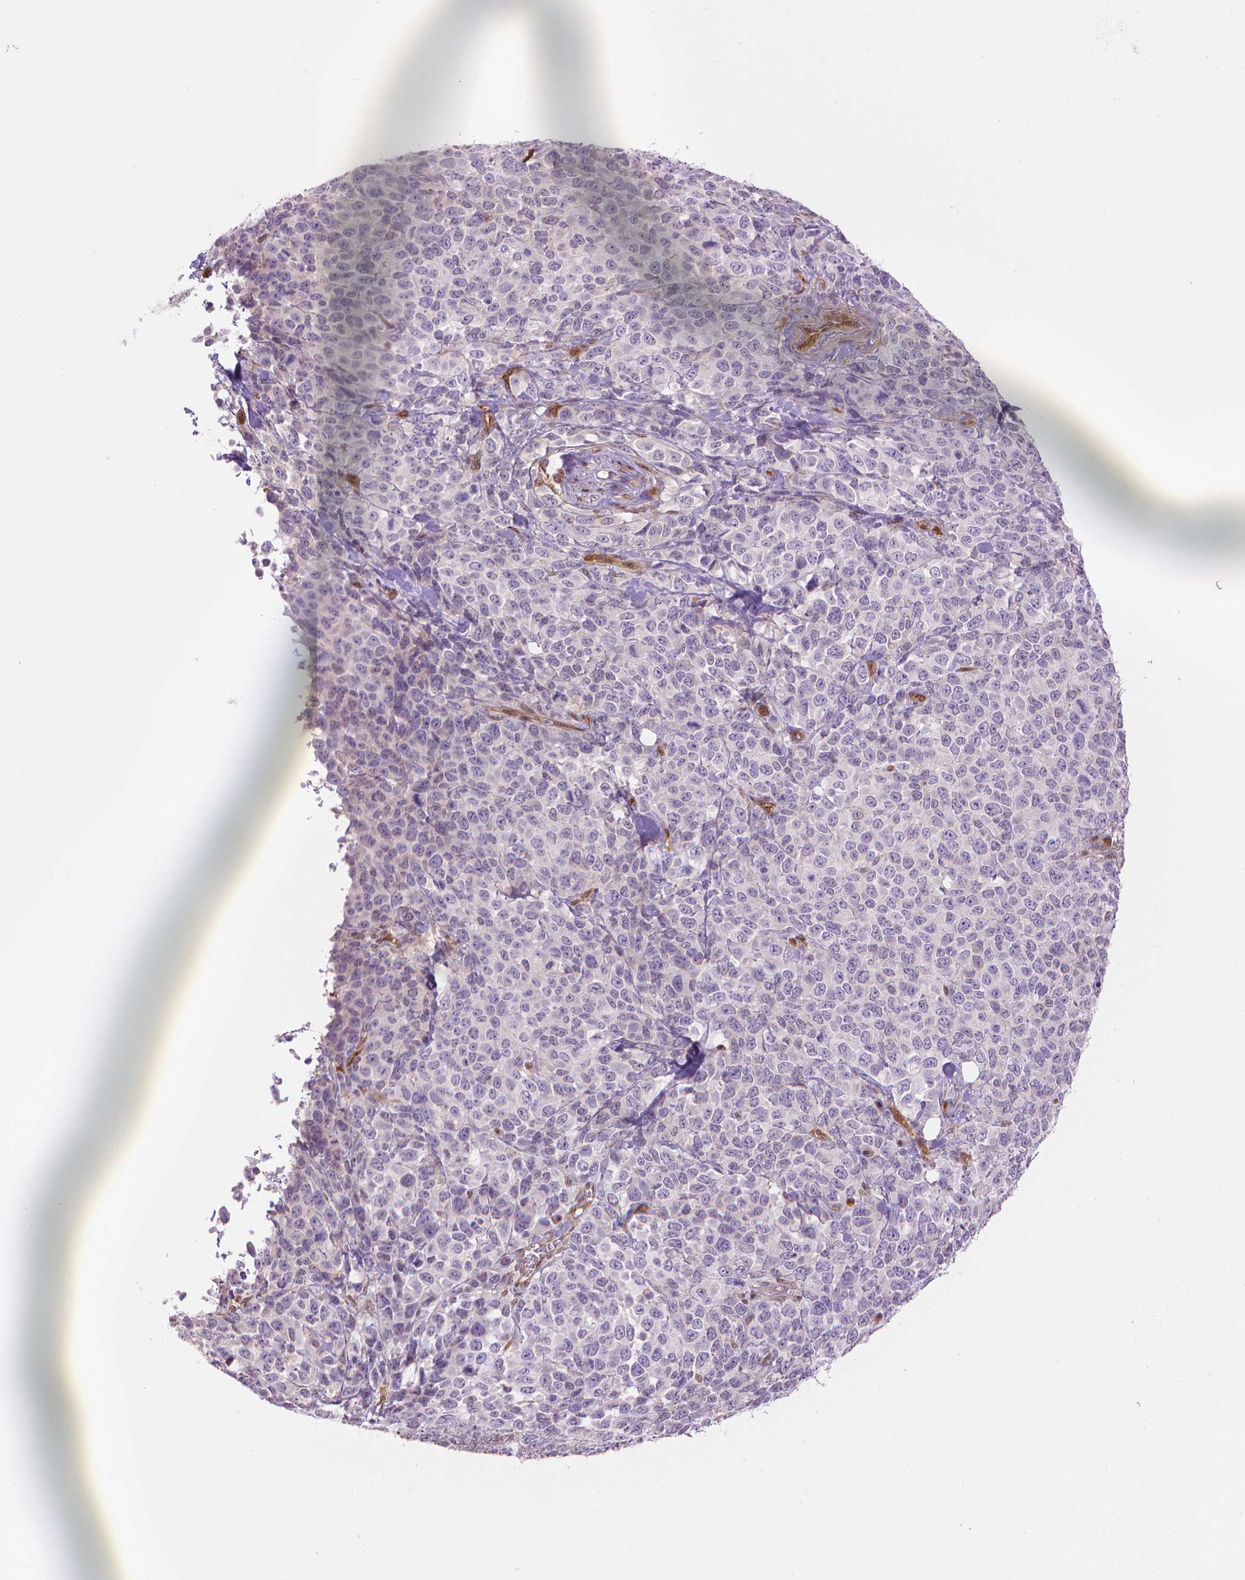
{"staining": {"intensity": "negative", "quantity": "none", "location": "none"}, "tissue": "melanoma", "cell_type": "Tumor cells", "image_type": "cancer", "snomed": [{"axis": "morphology", "description": "Malignant melanoma, Metastatic site"}, {"axis": "topography", "description": "Skin"}], "caption": "An immunohistochemistry (IHC) image of melanoma is shown. There is no staining in tumor cells of melanoma. Brightfield microscopy of immunohistochemistry stained with DAB (3,3'-diaminobenzidine) (brown) and hematoxylin (blue), captured at high magnification.", "gene": "CLIC4", "patient": {"sex": "male", "age": 84}}